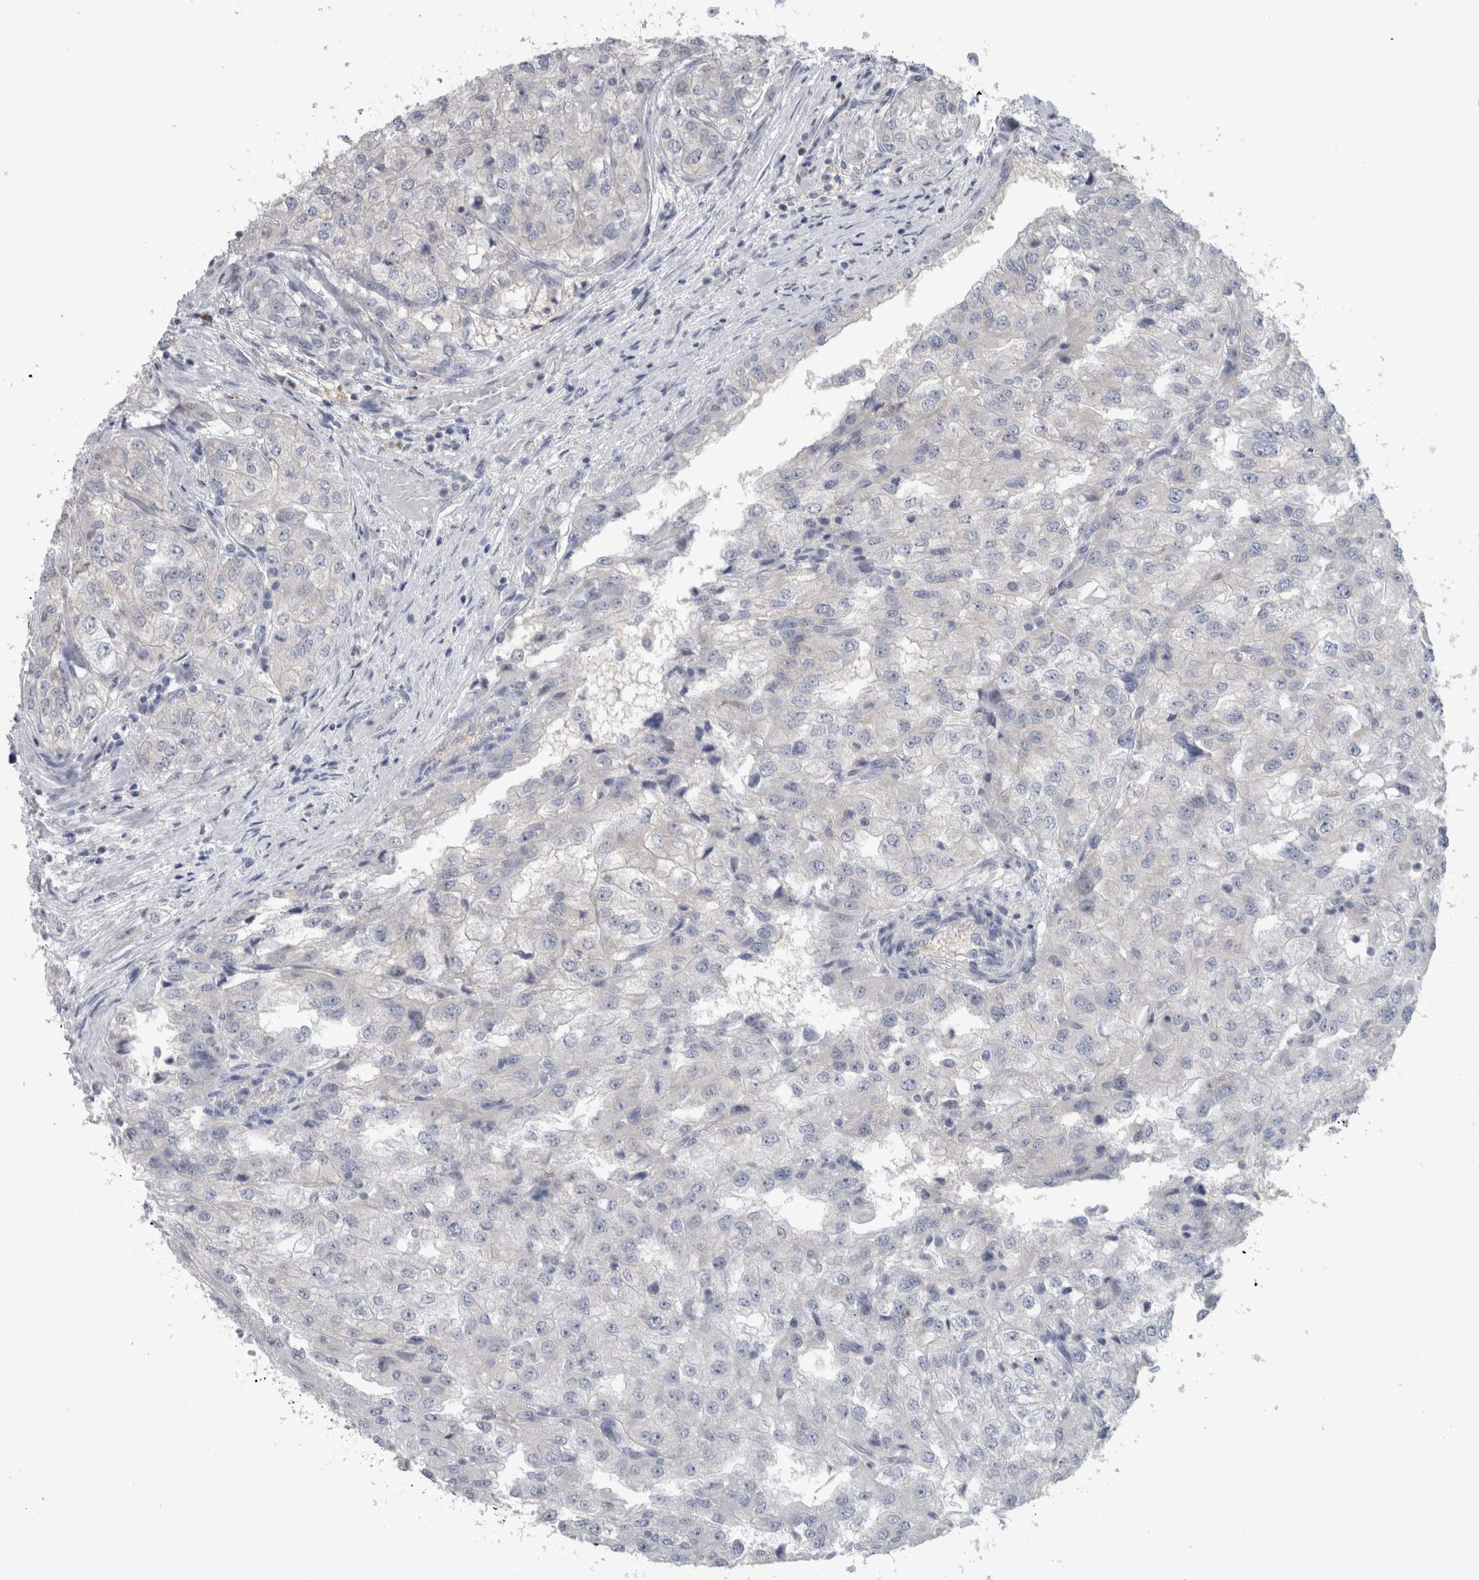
{"staining": {"intensity": "negative", "quantity": "none", "location": "none"}, "tissue": "renal cancer", "cell_type": "Tumor cells", "image_type": "cancer", "snomed": [{"axis": "morphology", "description": "Adenocarcinoma, NOS"}, {"axis": "topography", "description": "Kidney"}], "caption": "An IHC micrograph of renal adenocarcinoma is shown. There is no staining in tumor cells of renal adenocarcinoma.", "gene": "SCRN1", "patient": {"sex": "female", "age": 54}}